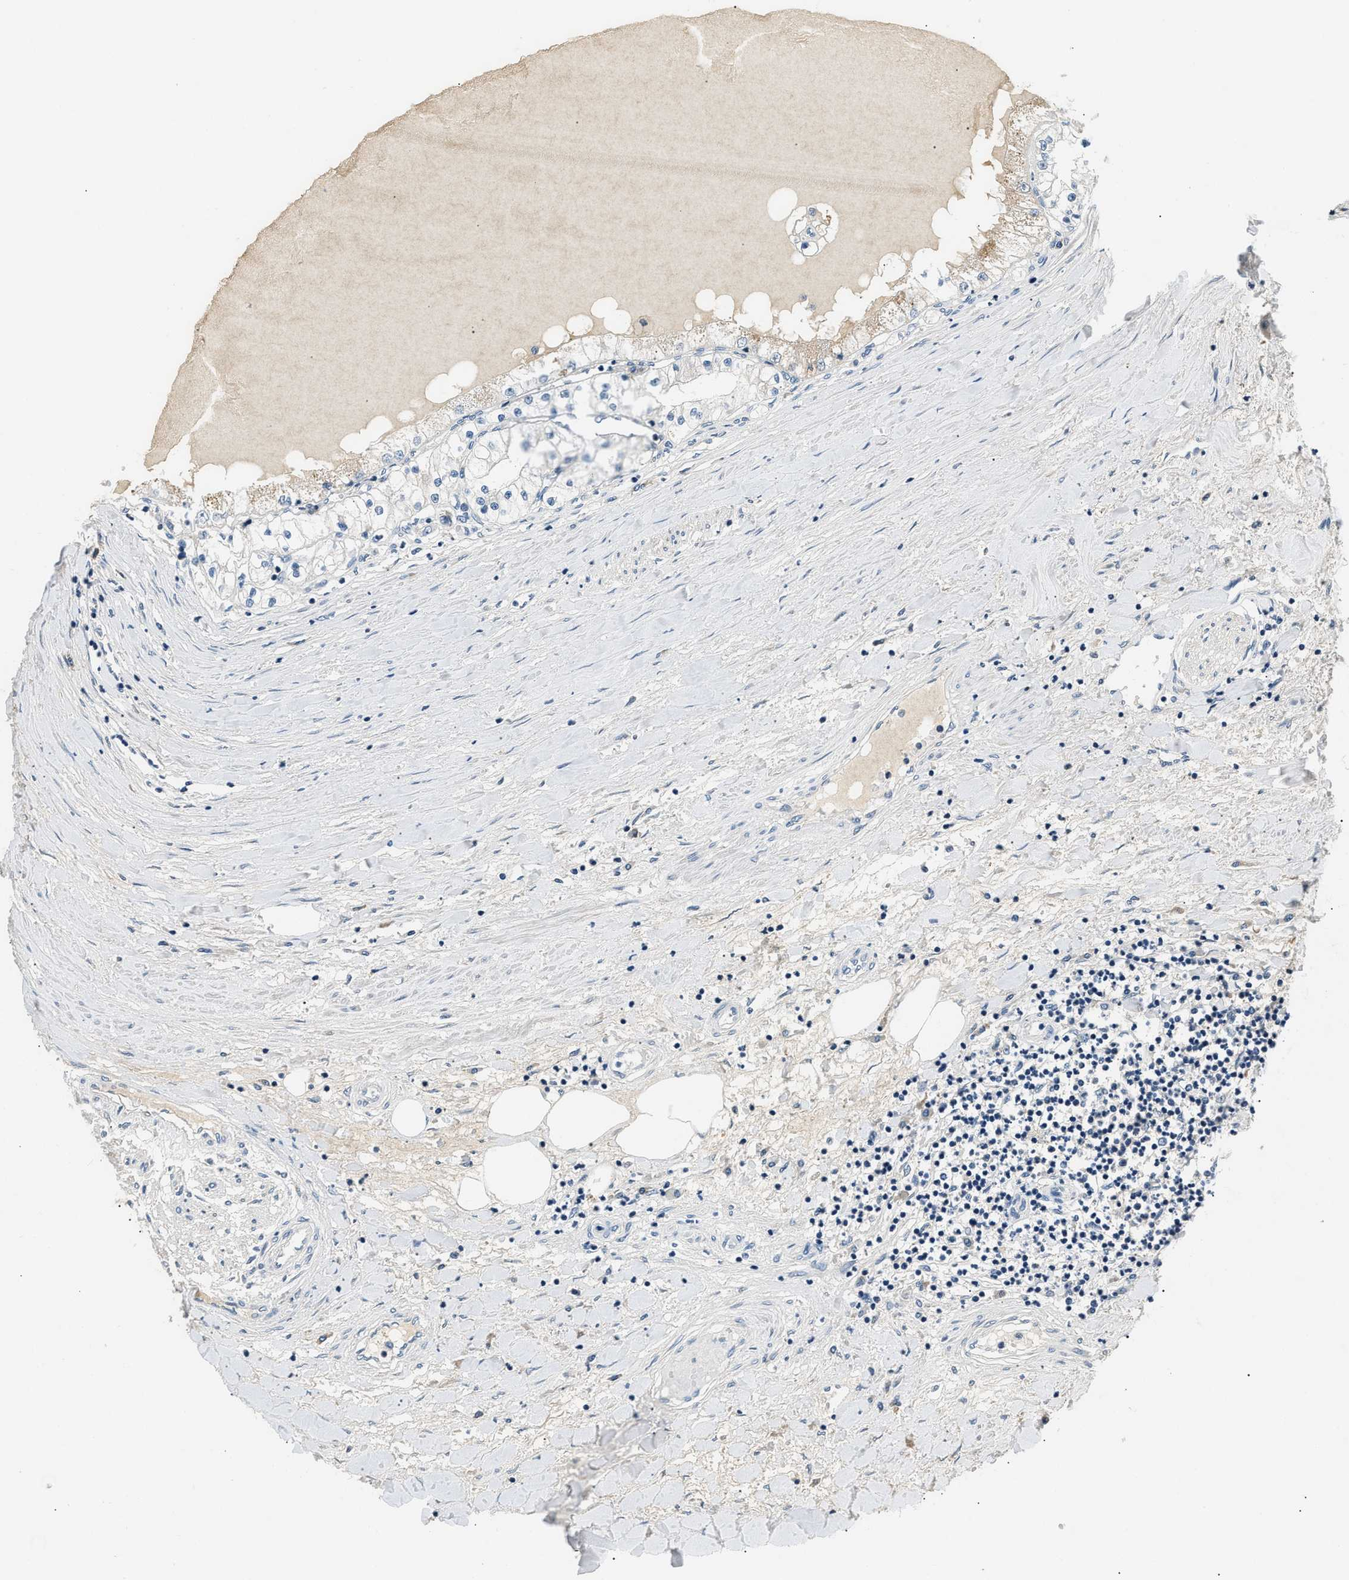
{"staining": {"intensity": "negative", "quantity": "none", "location": "none"}, "tissue": "renal cancer", "cell_type": "Tumor cells", "image_type": "cancer", "snomed": [{"axis": "morphology", "description": "Adenocarcinoma, NOS"}, {"axis": "topography", "description": "Kidney"}], "caption": "This is an immunohistochemistry photomicrograph of renal cancer (adenocarcinoma). There is no positivity in tumor cells.", "gene": "INHA", "patient": {"sex": "male", "age": 68}}